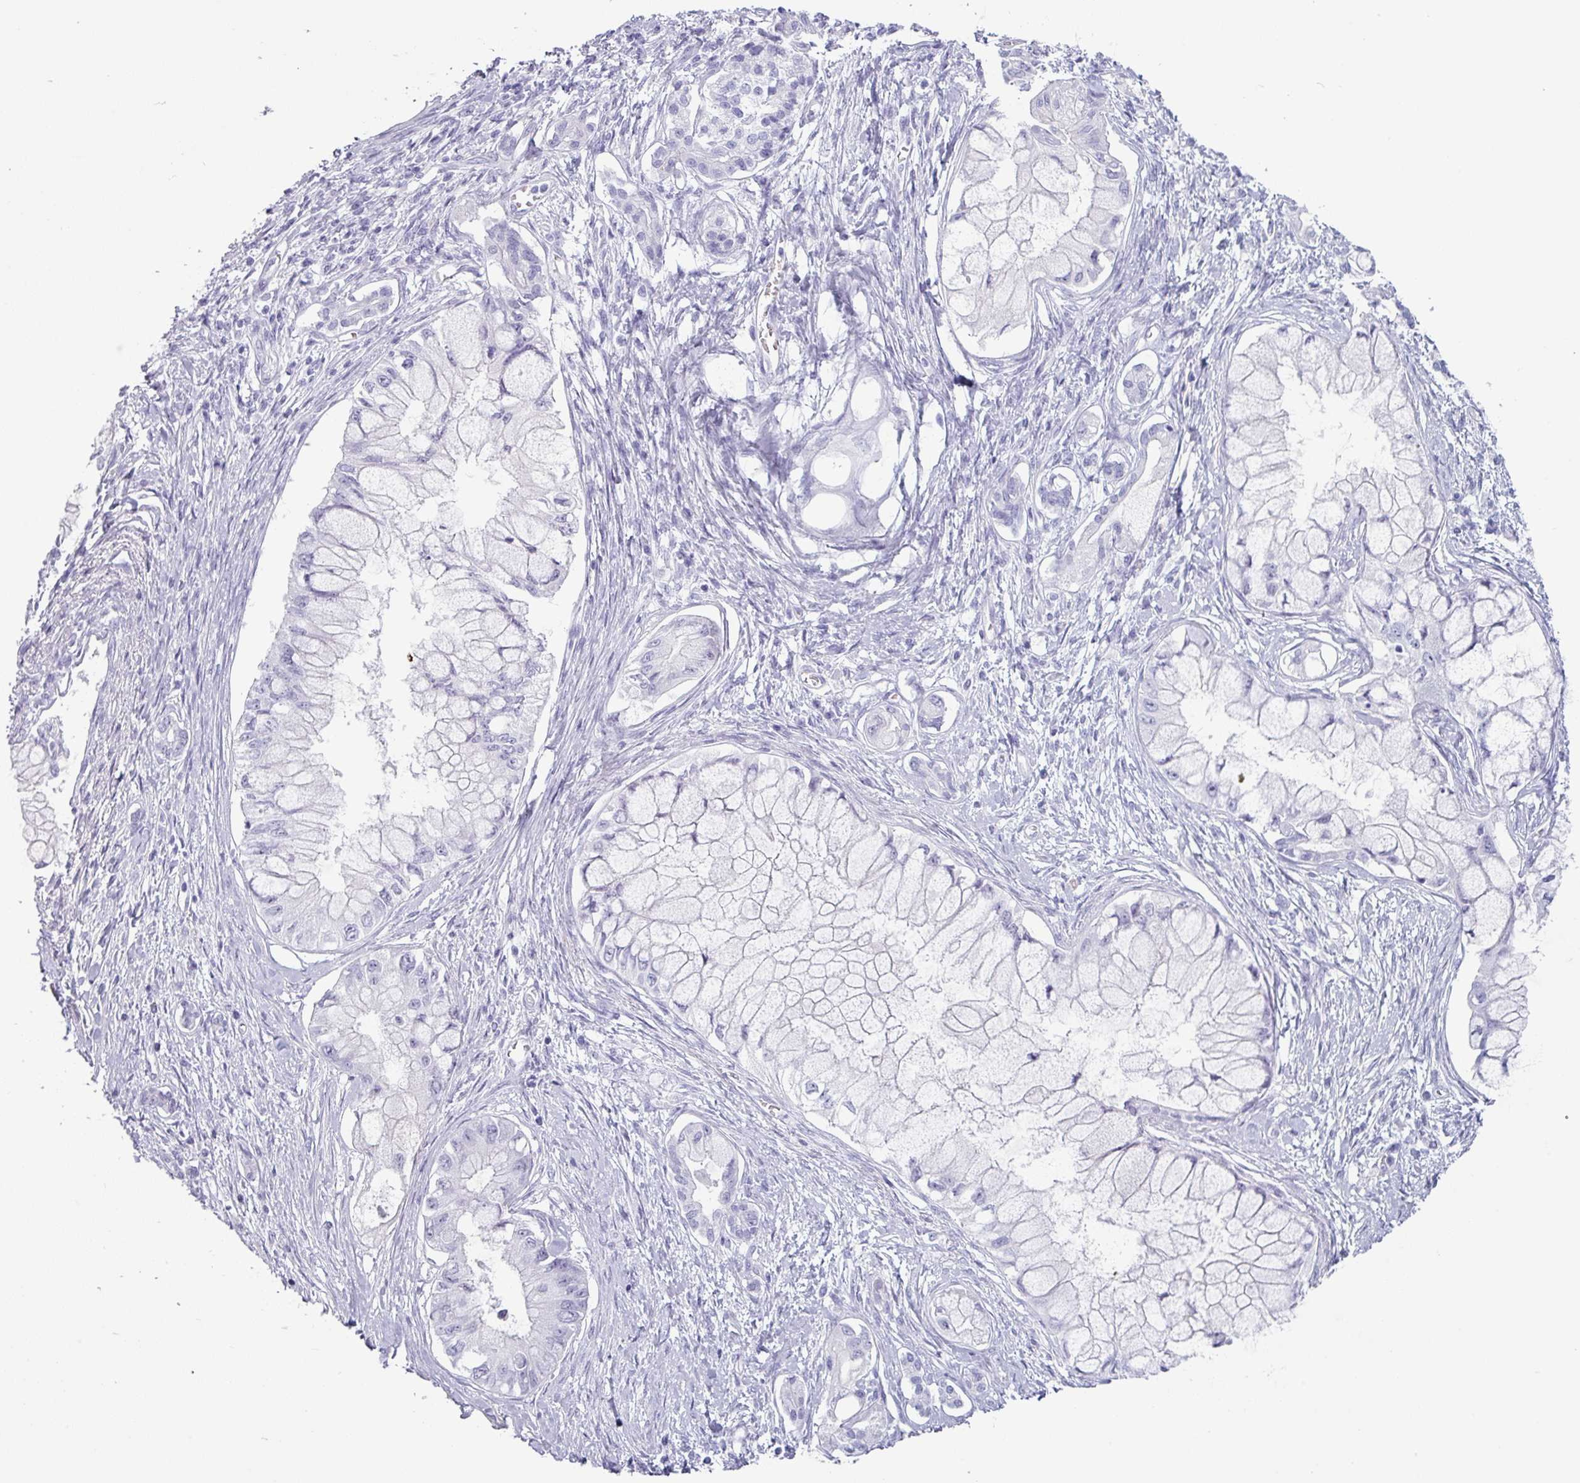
{"staining": {"intensity": "negative", "quantity": "none", "location": "none"}, "tissue": "pancreatic cancer", "cell_type": "Tumor cells", "image_type": "cancer", "snomed": [{"axis": "morphology", "description": "Adenocarcinoma, NOS"}, {"axis": "topography", "description": "Pancreas"}], "caption": "This is a micrograph of immunohistochemistry (IHC) staining of pancreatic cancer, which shows no staining in tumor cells.", "gene": "CRYBB2", "patient": {"sex": "male", "age": 48}}